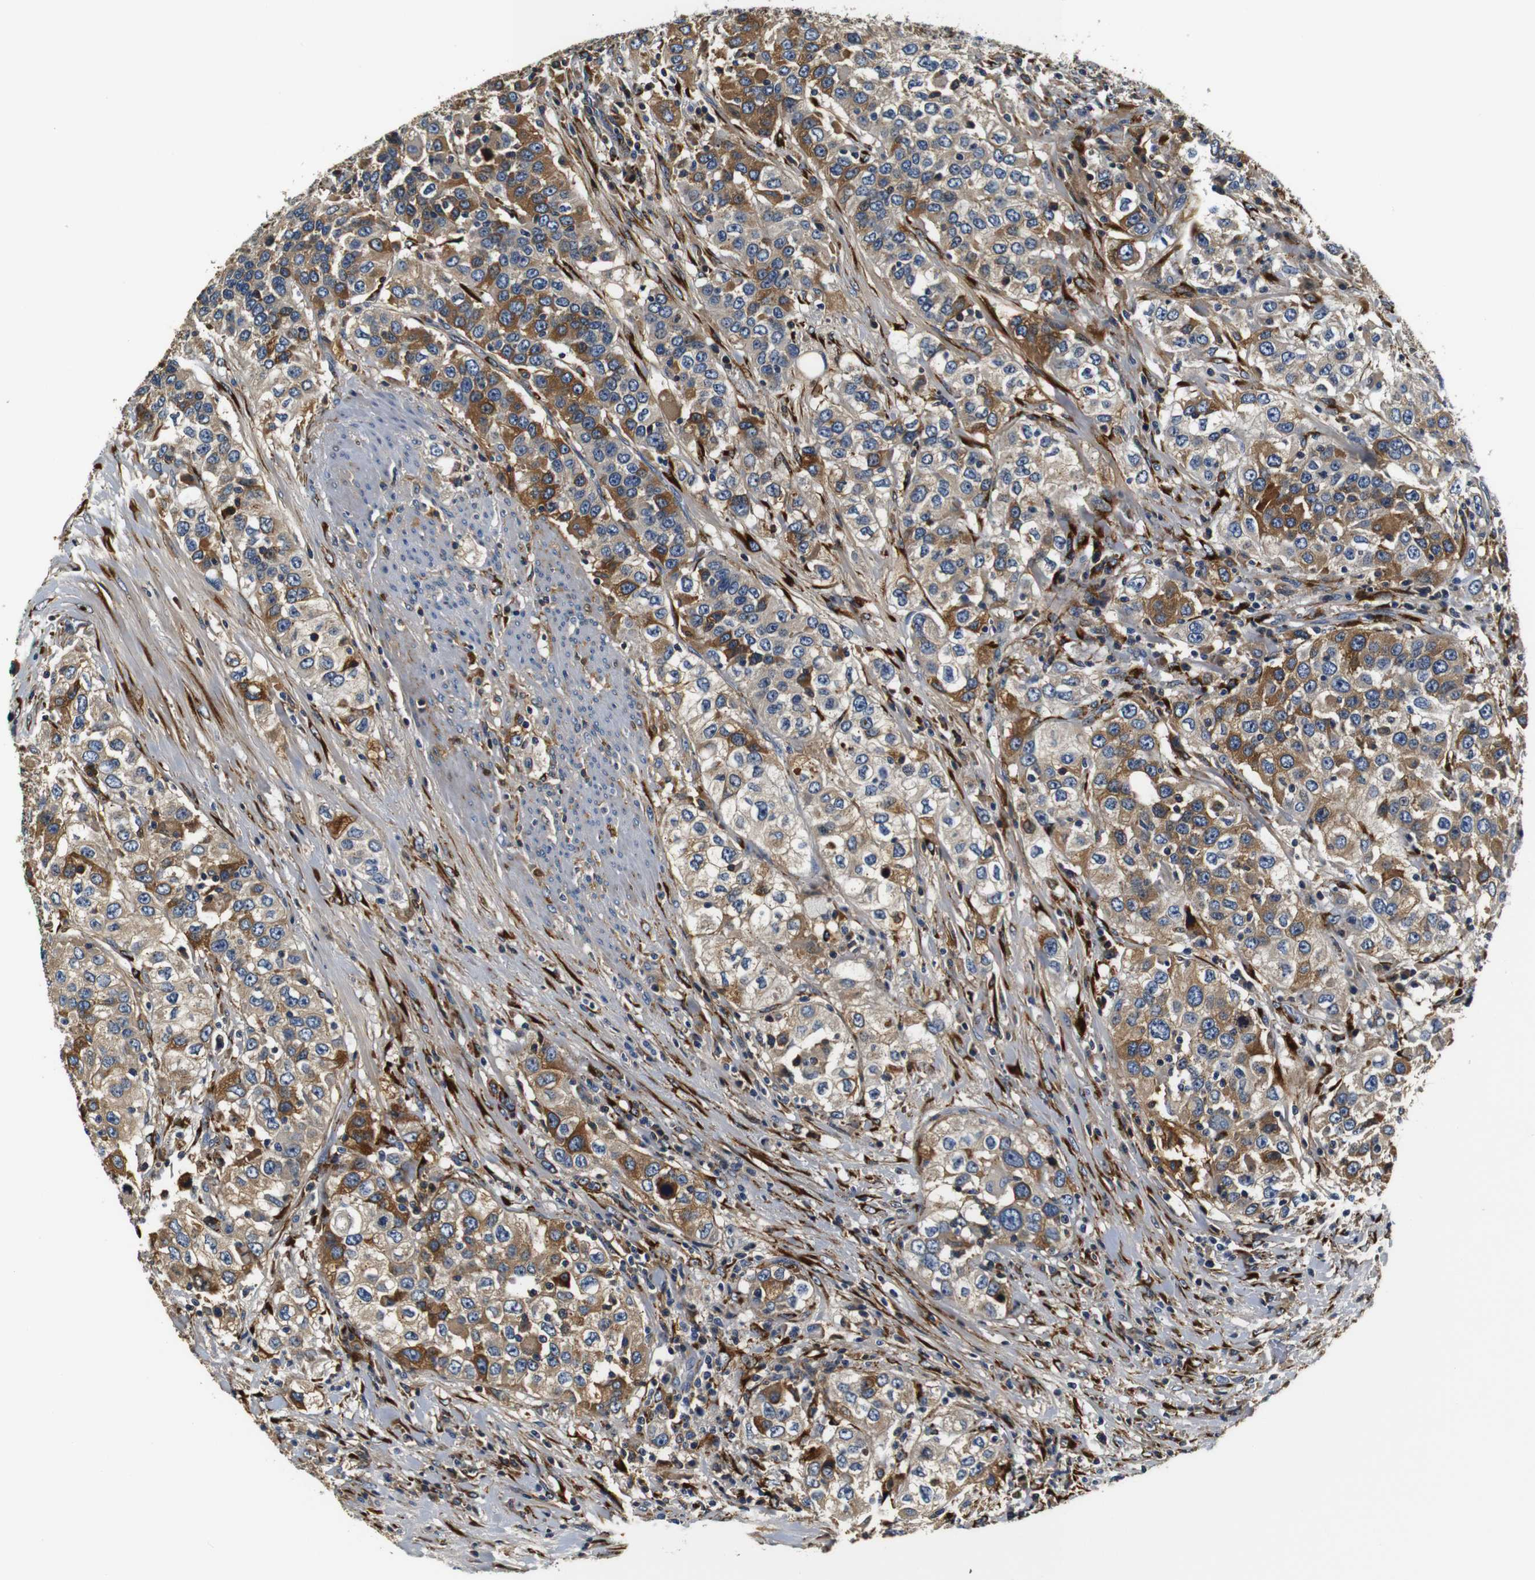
{"staining": {"intensity": "moderate", "quantity": ">75%", "location": "cytoplasmic/membranous"}, "tissue": "urothelial cancer", "cell_type": "Tumor cells", "image_type": "cancer", "snomed": [{"axis": "morphology", "description": "Urothelial carcinoma, High grade"}, {"axis": "topography", "description": "Urinary bladder"}], "caption": "This photomicrograph exhibits immunohistochemistry (IHC) staining of urothelial carcinoma (high-grade), with medium moderate cytoplasmic/membranous positivity in approximately >75% of tumor cells.", "gene": "COL1A1", "patient": {"sex": "female", "age": 80}}